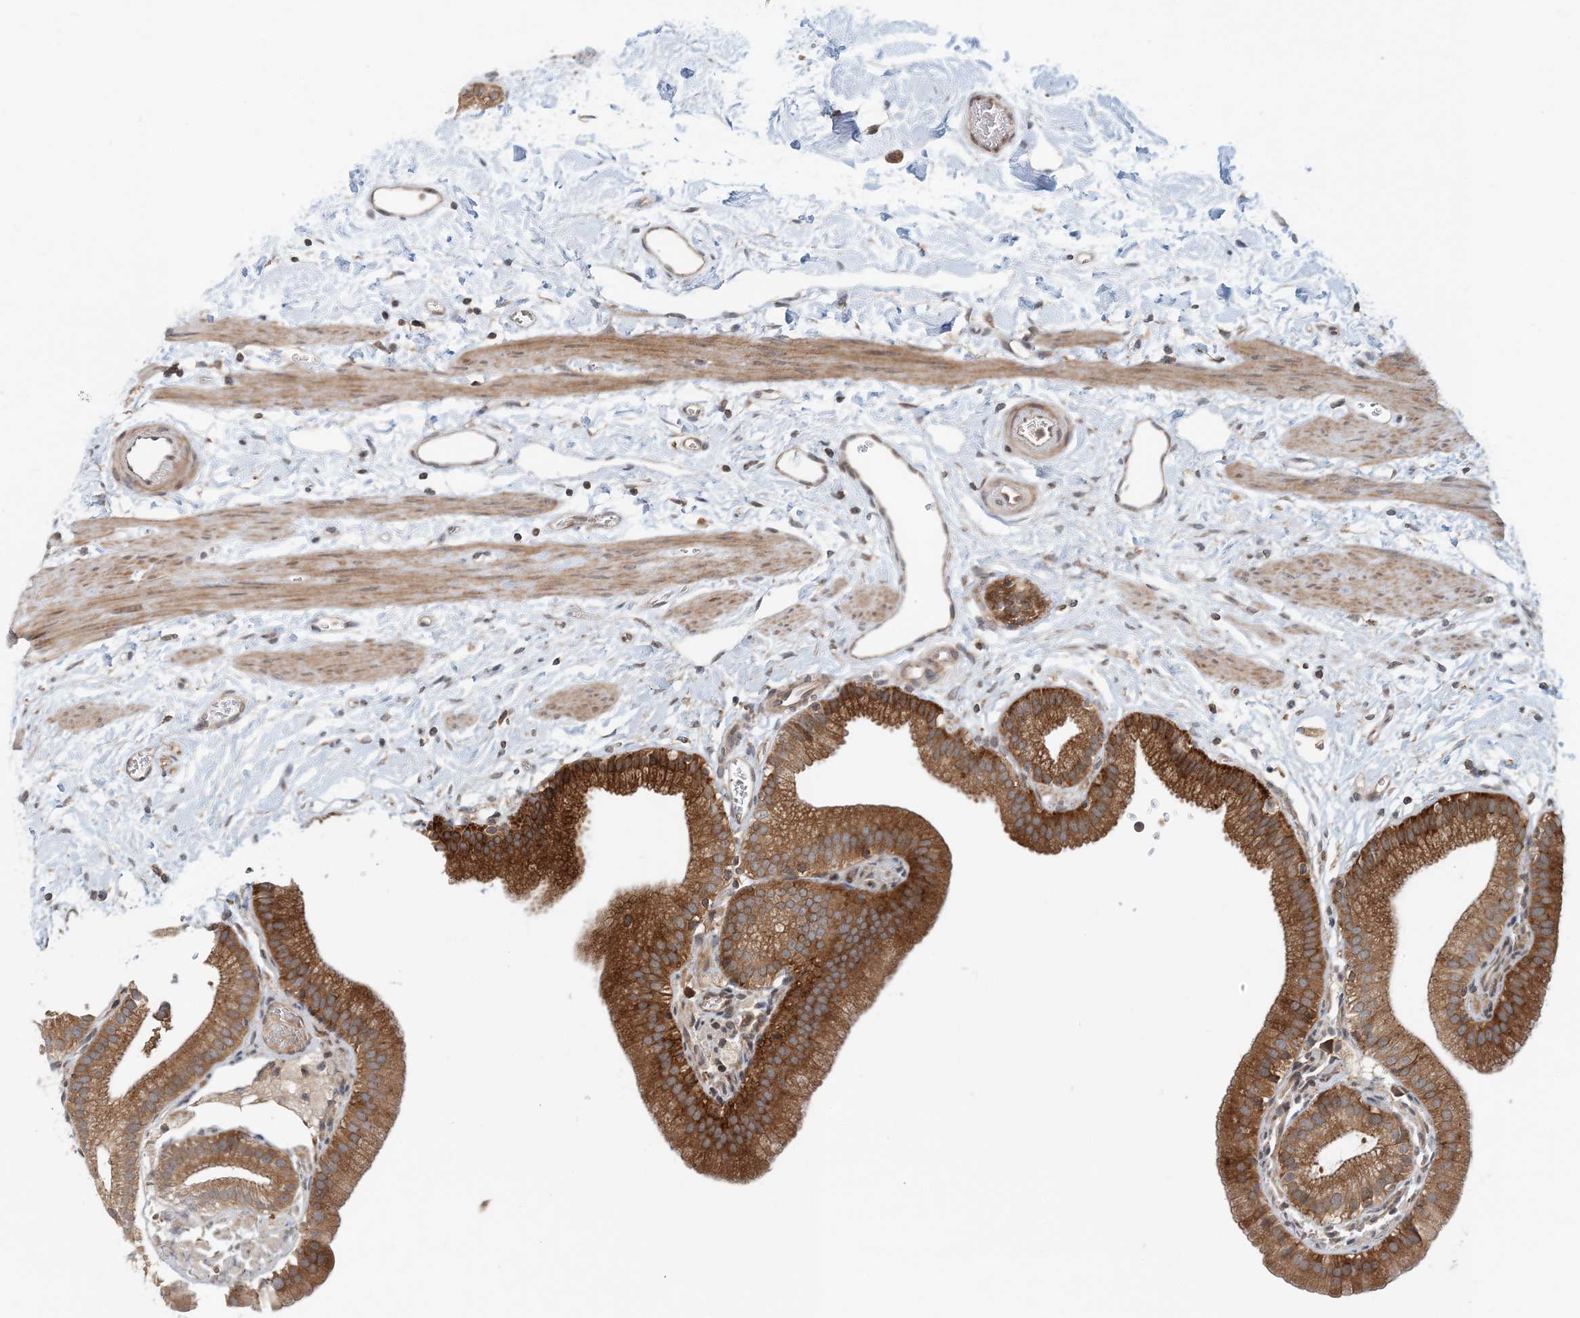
{"staining": {"intensity": "strong", "quantity": ">75%", "location": "cytoplasmic/membranous"}, "tissue": "gallbladder", "cell_type": "Glandular cells", "image_type": "normal", "snomed": [{"axis": "morphology", "description": "Normal tissue, NOS"}, {"axis": "topography", "description": "Gallbladder"}], "caption": "Immunohistochemistry staining of benign gallbladder, which shows high levels of strong cytoplasmic/membranous positivity in approximately >75% of glandular cells indicating strong cytoplasmic/membranous protein staining. The staining was performed using DAB (3,3'-diaminobenzidine) (brown) for protein detection and nuclei were counterstained in hematoxylin (blue).", "gene": "ATP13A2", "patient": {"sex": "male", "age": 55}}